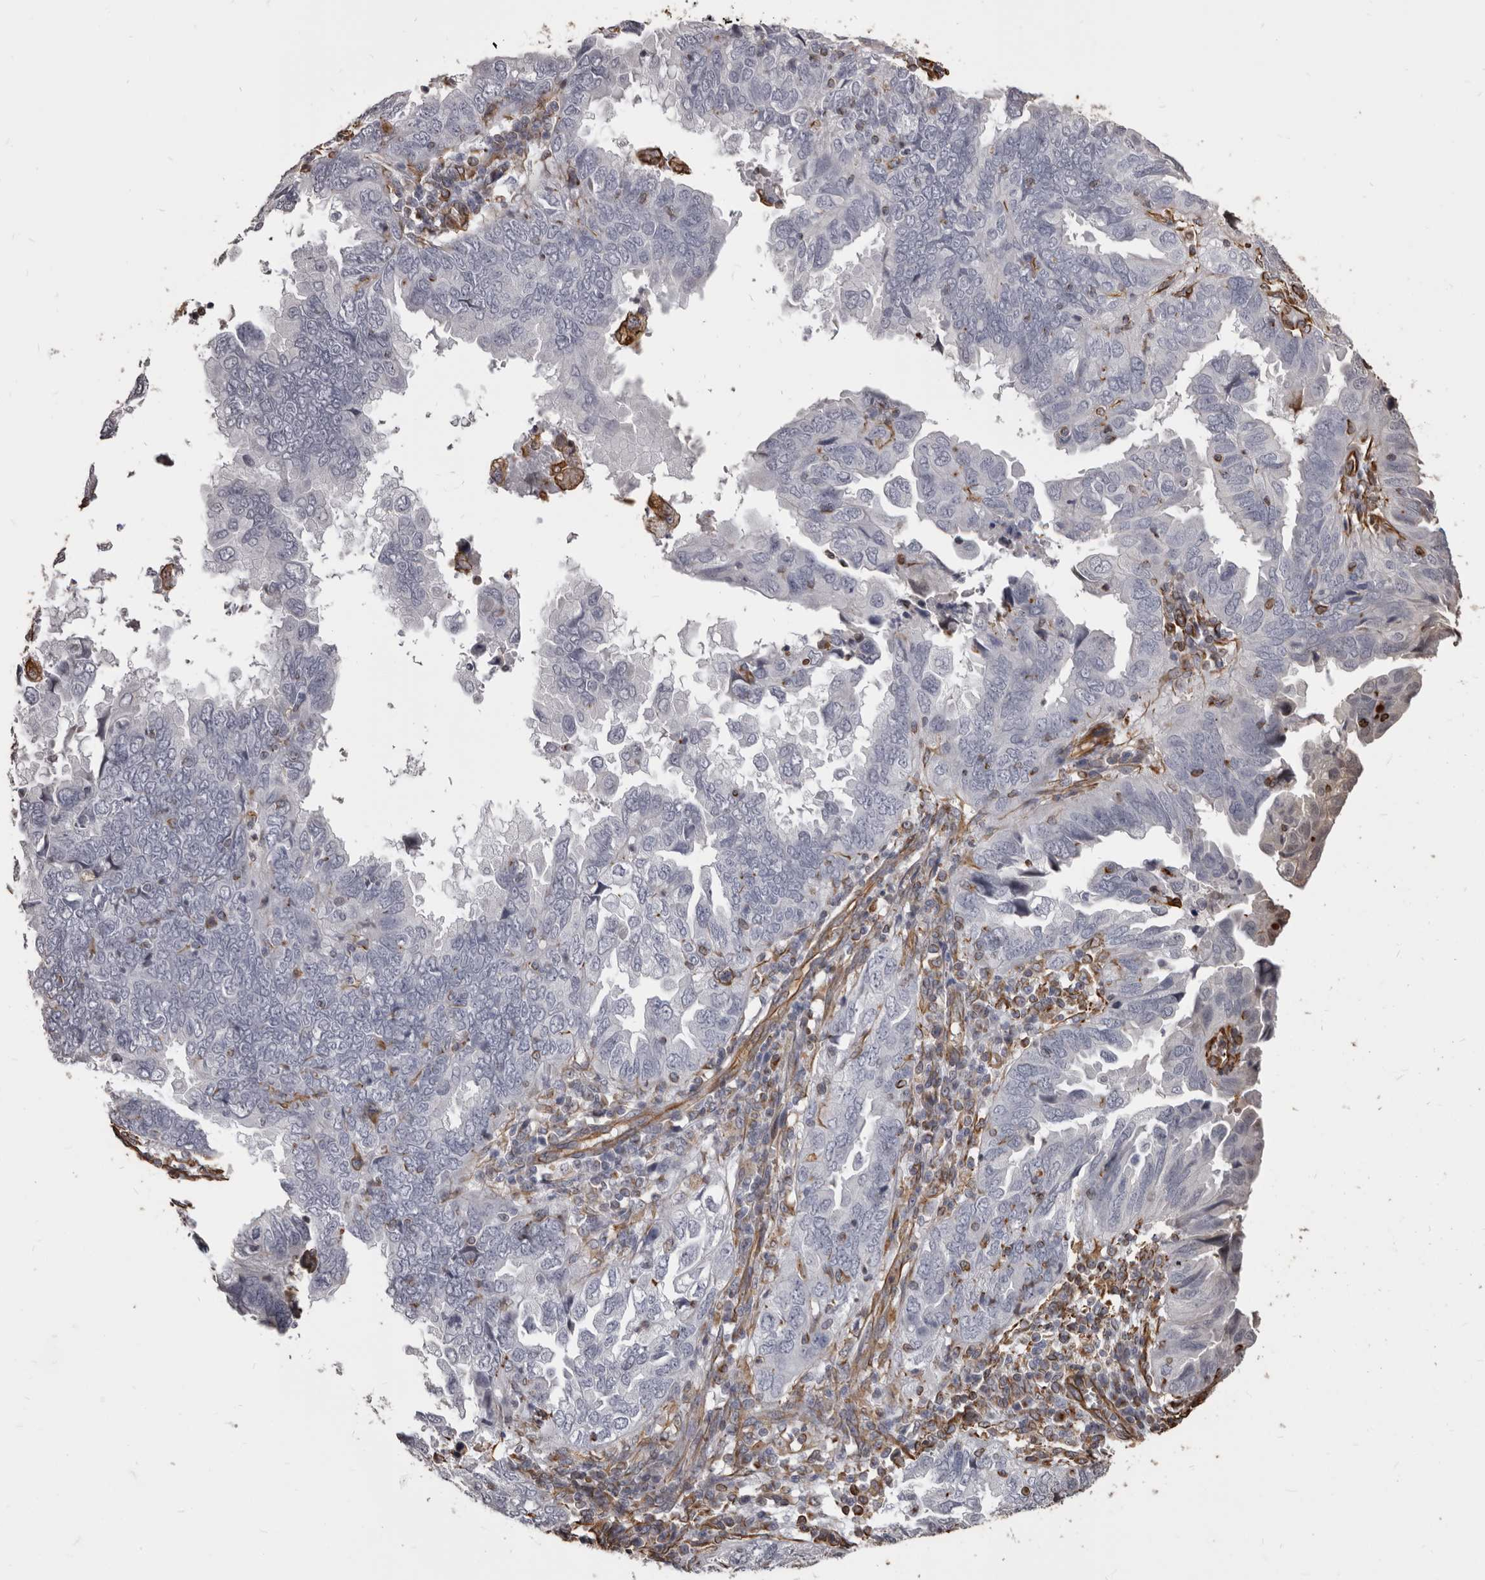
{"staining": {"intensity": "negative", "quantity": "none", "location": "none"}, "tissue": "endometrial cancer", "cell_type": "Tumor cells", "image_type": "cancer", "snomed": [{"axis": "morphology", "description": "Adenocarcinoma, NOS"}, {"axis": "topography", "description": "Uterus"}], "caption": "Histopathology image shows no protein expression in tumor cells of endometrial adenocarcinoma tissue.", "gene": "MTURN", "patient": {"sex": "female", "age": 77}}